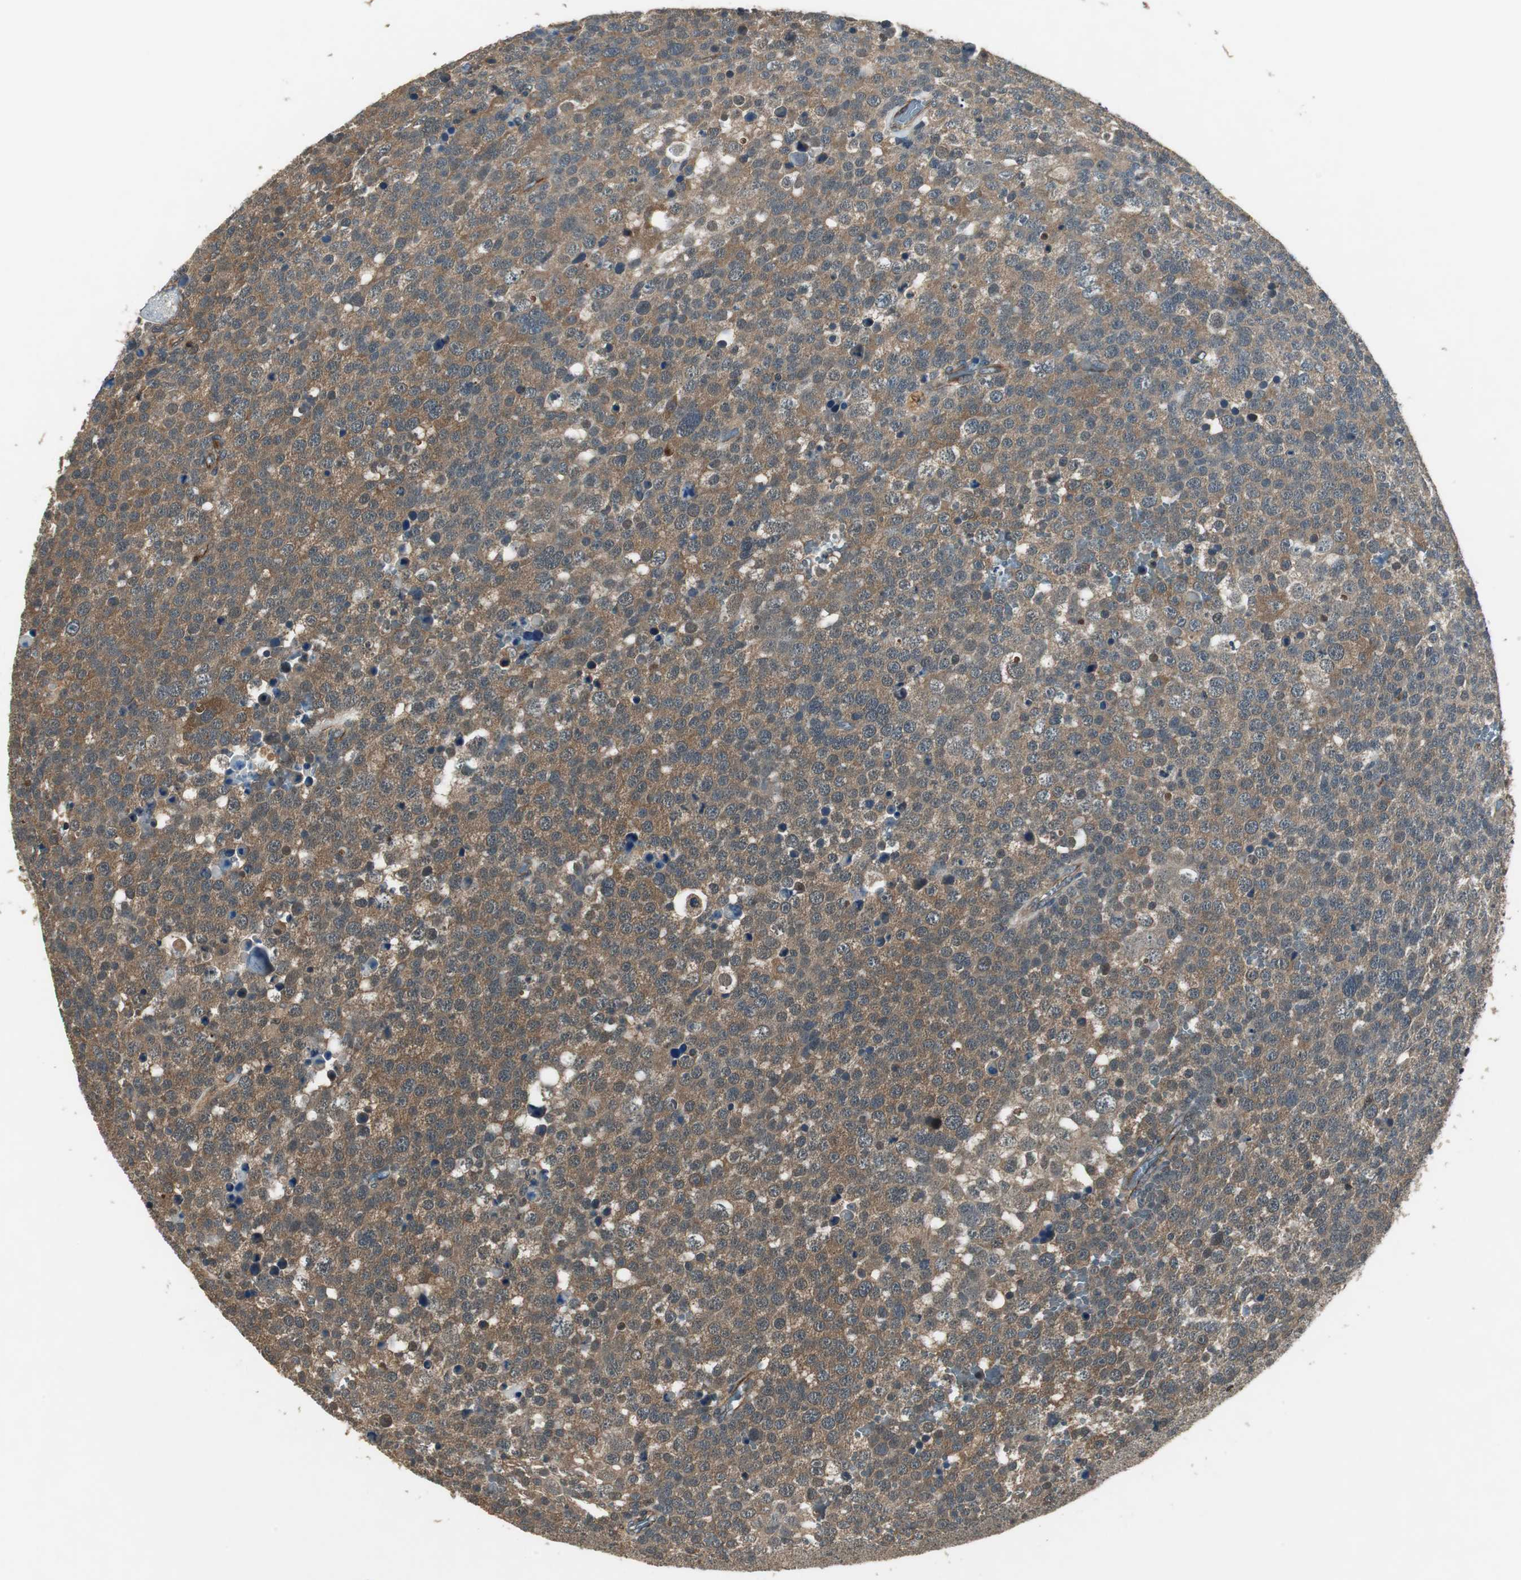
{"staining": {"intensity": "moderate", "quantity": ">75%", "location": "cytoplasmic/membranous"}, "tissue": "testis cancer", "cell_type": "Tumor cells", "image_type": "cancer", "snomed": [{"axis": "morphology", "description": "Seminoma, NOS"}, {"axis": "topography", "description": "Testis"}], "caption": "This micrograph exhibits immunohistochemistry (IHC) staining of human testis cancer (seminoma), with medium moderate cytoplasmic/membranous expression in approximately >75% of tumor cells.", "gene": "PSMB4", "patient": {"sex": "male", "age": 71}}